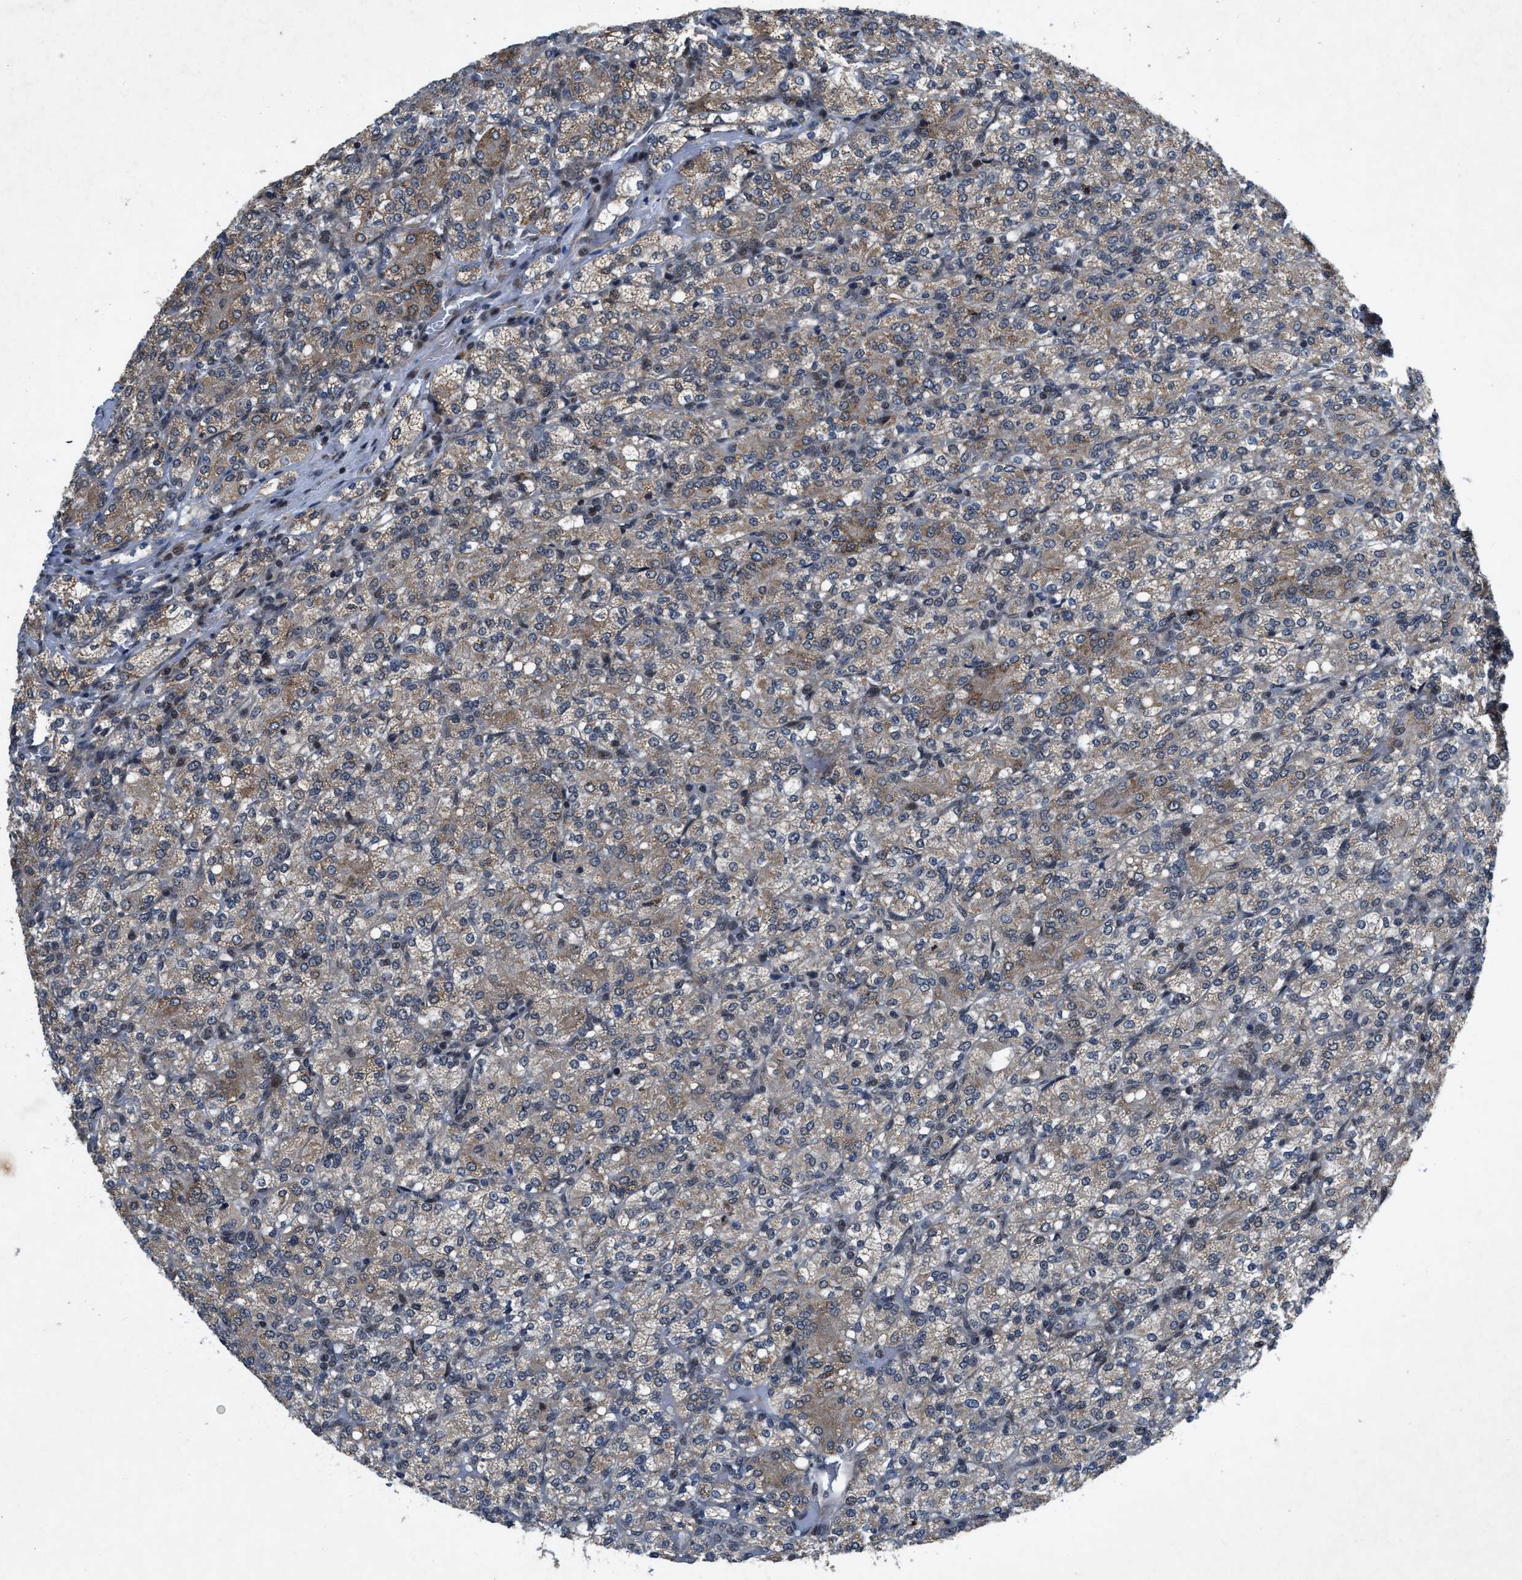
{"staining": {"intensity": "weak", "quantity": ">75%", "location": "cytoplasmic/membranous"}, "tissue": "renal cancer", "cell_type": "Tumor cells", "image_type": "cancer", "snomed": [{"axis": "morphology", "description": "Adenocarcinoma, NOS"}, {"axis": "topography", "description": "Kidney"}], "caption": "IHC (DAB) staining of human adenocarcinoma (renal) reveals weak cytoplasmic/membranous protein expression in about >75% of tumor cells. (Stains: DAB (3,3'-diaminobenzidine) in brown, nuclei in blue, Microscopy: brightfield microscopy at high magnification).", "gene": "ZNHIT1", "patient": {"sex": "male", "age": 77}}